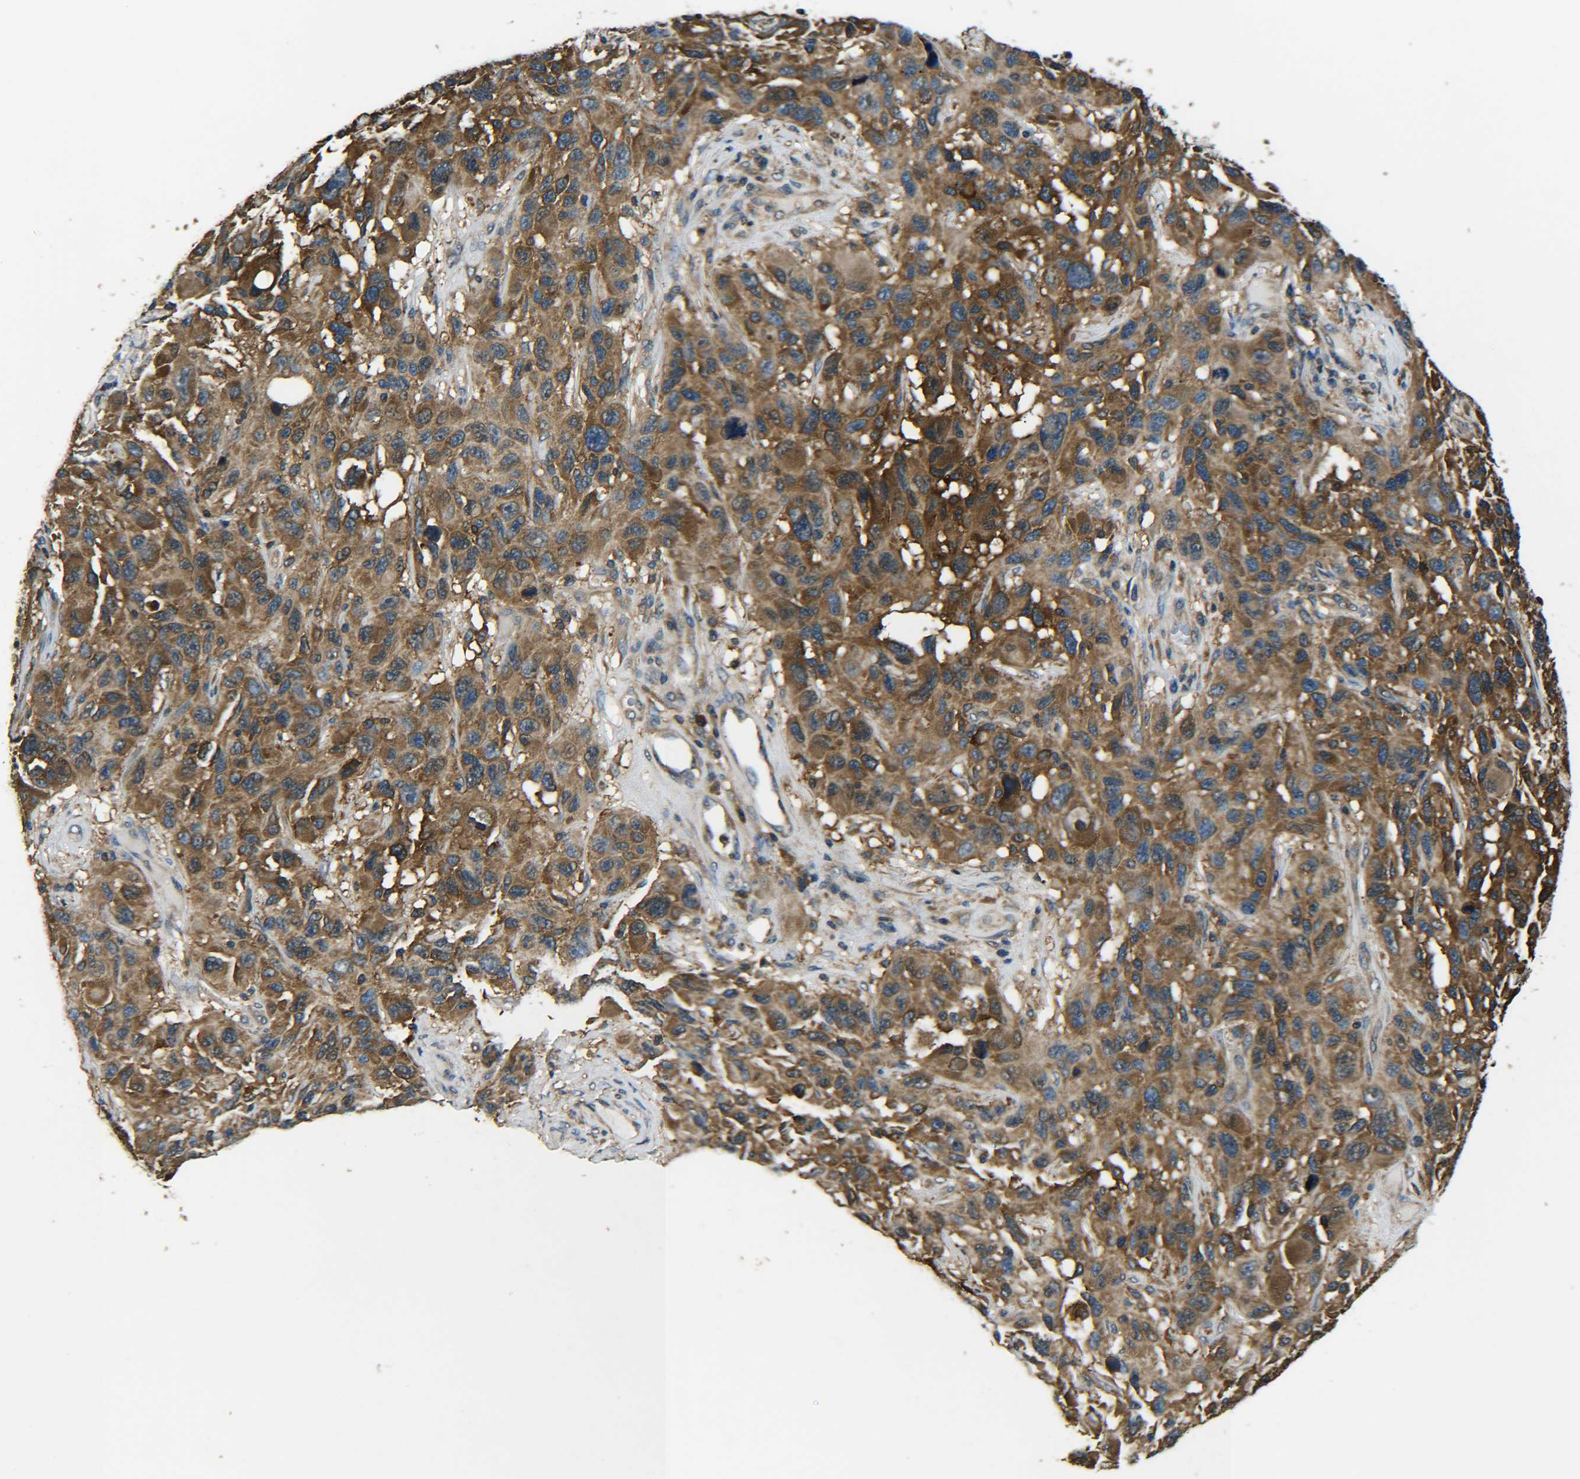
{"staining": {"intensity": "moderate", "quantity": ">75%", "location": "cytoplasmic/membranous"}, "tissue": "melanoma", "cell_type": "Tumor cells", "image_type": "cancer", "snomed": [{"axis": "morphology", "description": "Malignant melanoma, NOS"}, {"axis": "topography", "description": "Skin"}], "caption": "Immunohistochemical staining of malignant melanoma reveals medium levels of moderate cytoplasmic/membranous protein positivity in approximately >75% of tumor cells.", "gene": "PREB", "patient": {"sex": "male", "age": 53}}